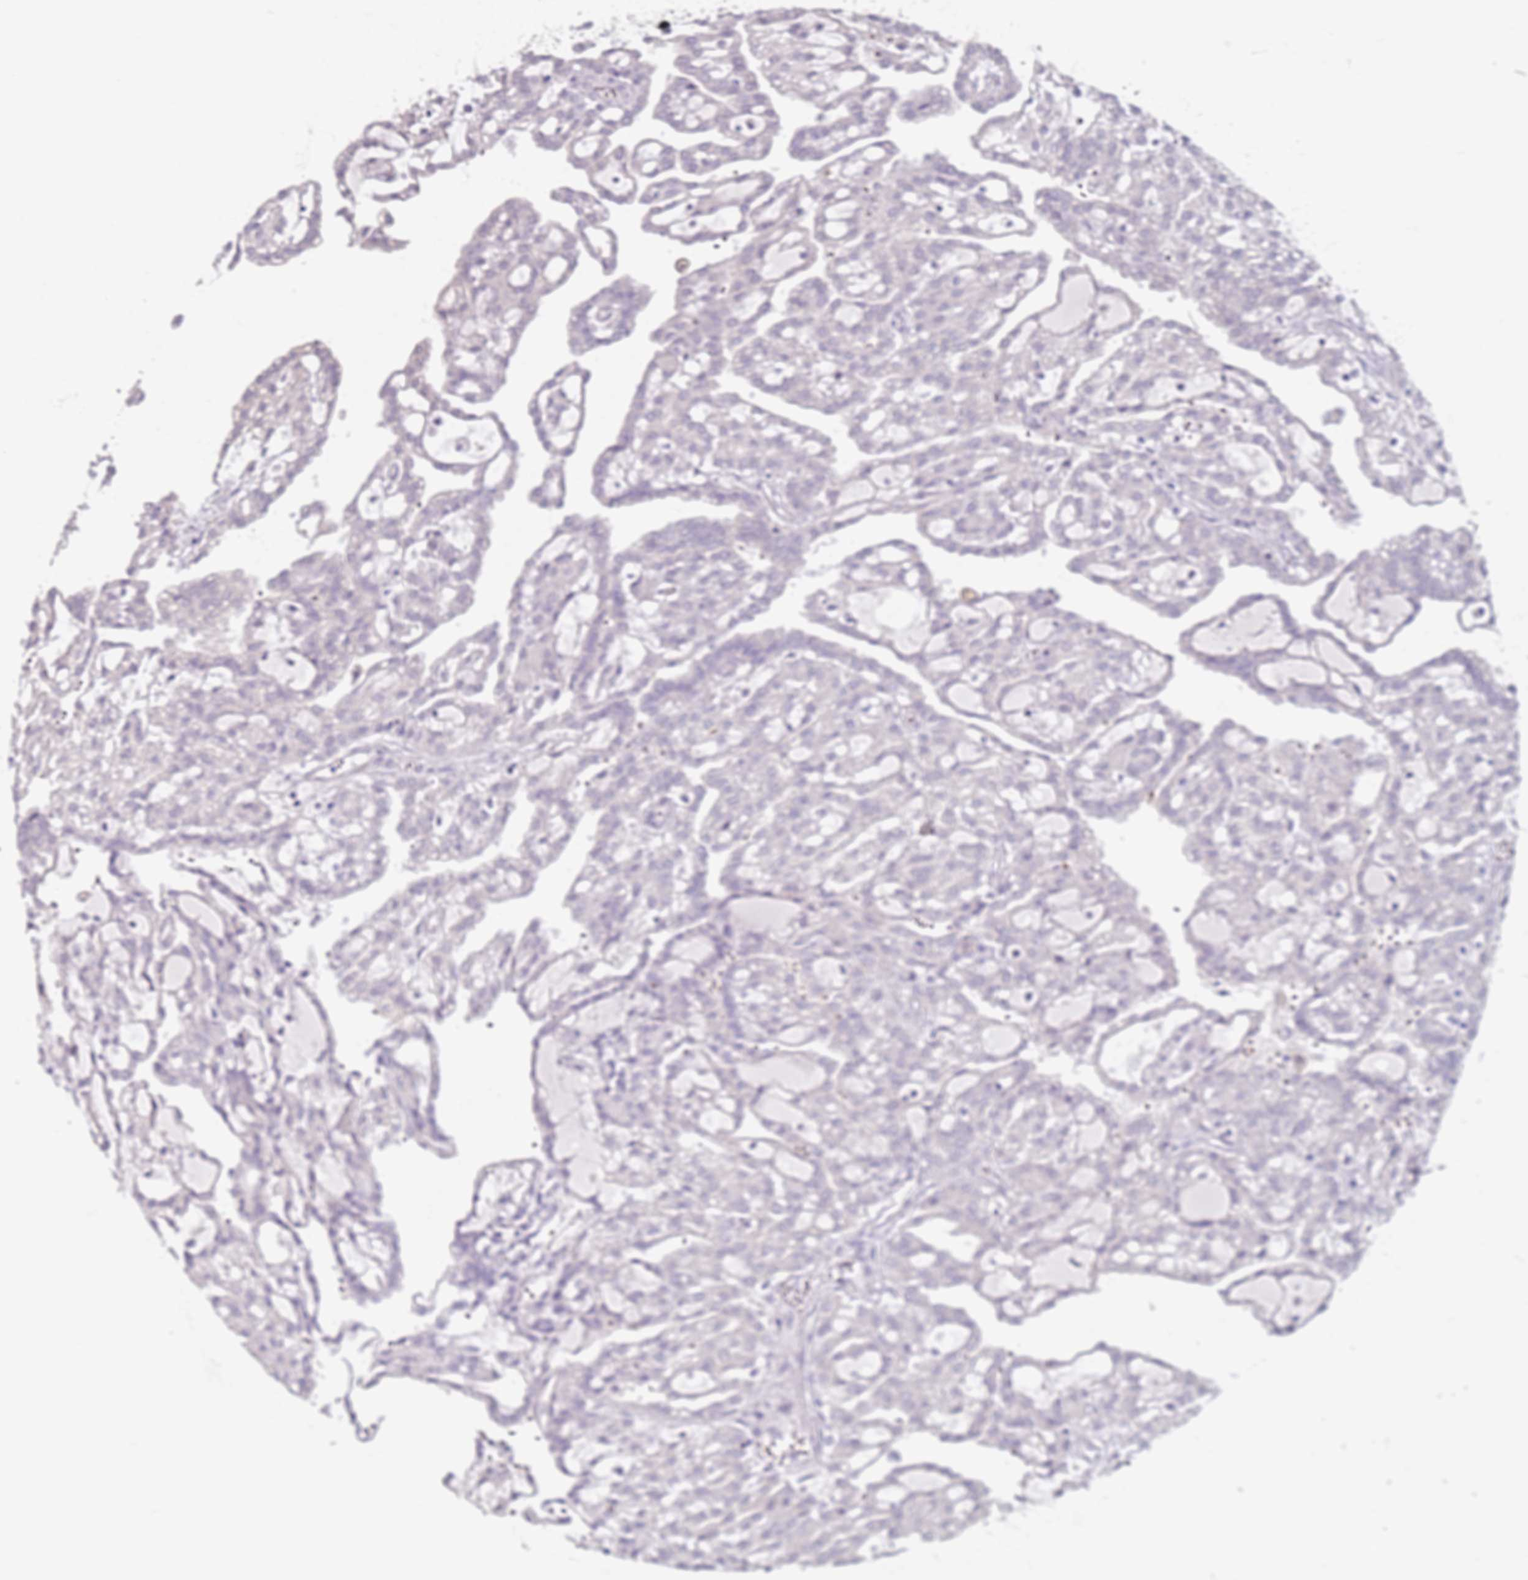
{"staining": {"intensity": "negative", "quantity": "none", "location": "none"}, "tissue": "renal cancer", "cell_type": "Tumor cells", "image_type": "cancer", "snomed": [{"axis": "morphology", "description": "Adenocarcinoma, NOS"}, {"axis": "topography", "description": "Kidney"}], "caption": "Immunohistochemistry (IHC) photomicrograph of adenocarcinoma (renal) stained for a protein (brown), which shows no positivity in tumor cells. (Brightfield microscopy of DAB (3,3'-diaminobenzidine) immunohistochemistry at high magnification).", "gene": "CD40LG", "patient": {"sex": "male", "age": 63}}